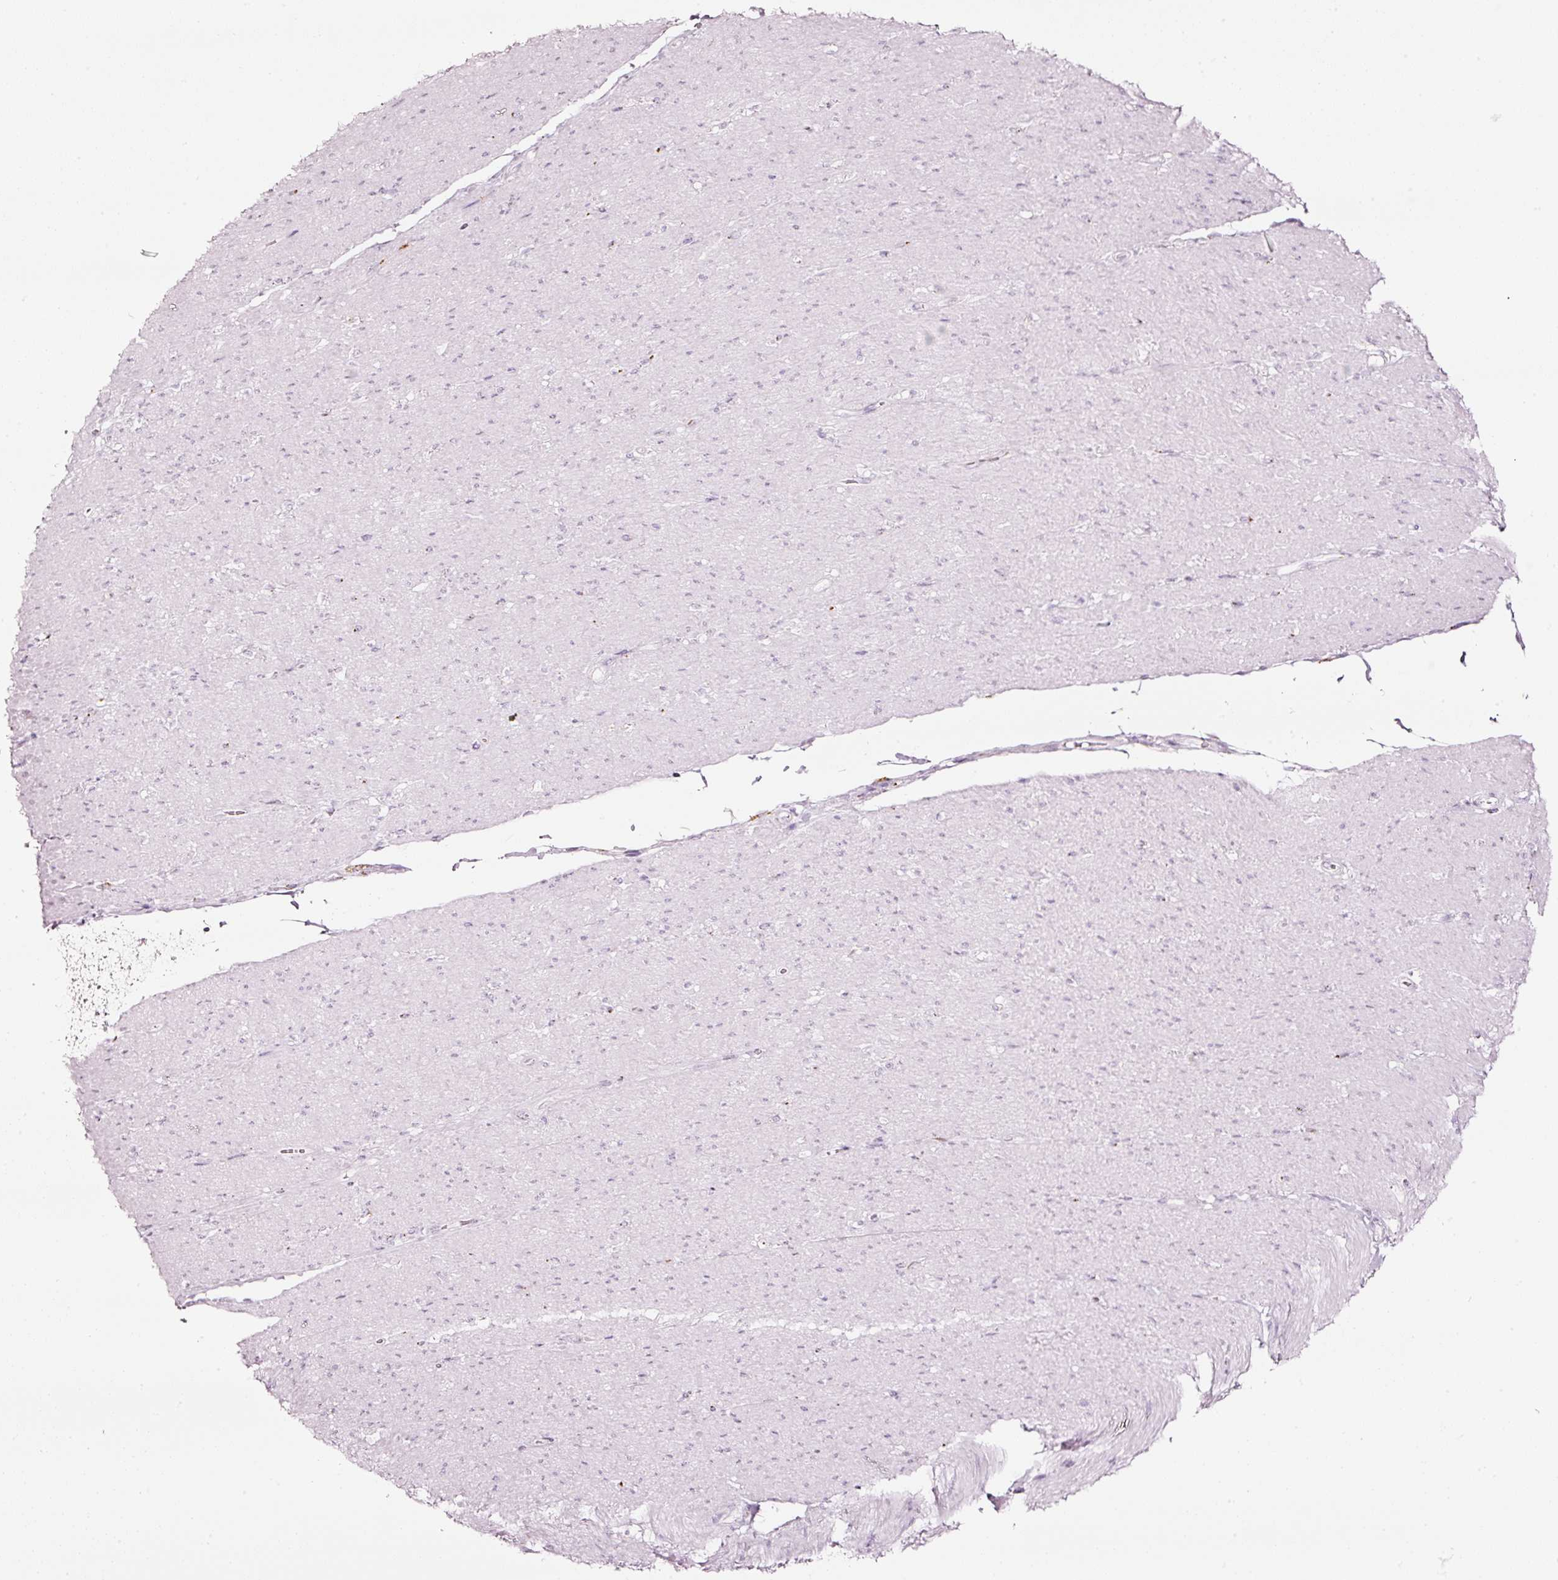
{"staining": {"intensity": "negative", "quantity": "none", "location": "none"}, "tissue": "smooth muscle", "cell_type": "Smooth muscle cells", "image_type": "normal", "snomed": [{"axis": "morphology", "description": "Normal tissue, NOS"}, {"axis": "topography", "description": "Smooth muscle"}, {"axis": "topography", "description": "Rectum"}], "caption": "Immunohistochemistry (IHC) of normal smooth muscle shows no expression in smooth muscle cells.", "gene": "SDF4", "patient": {"sex": "male", "age": 53}}